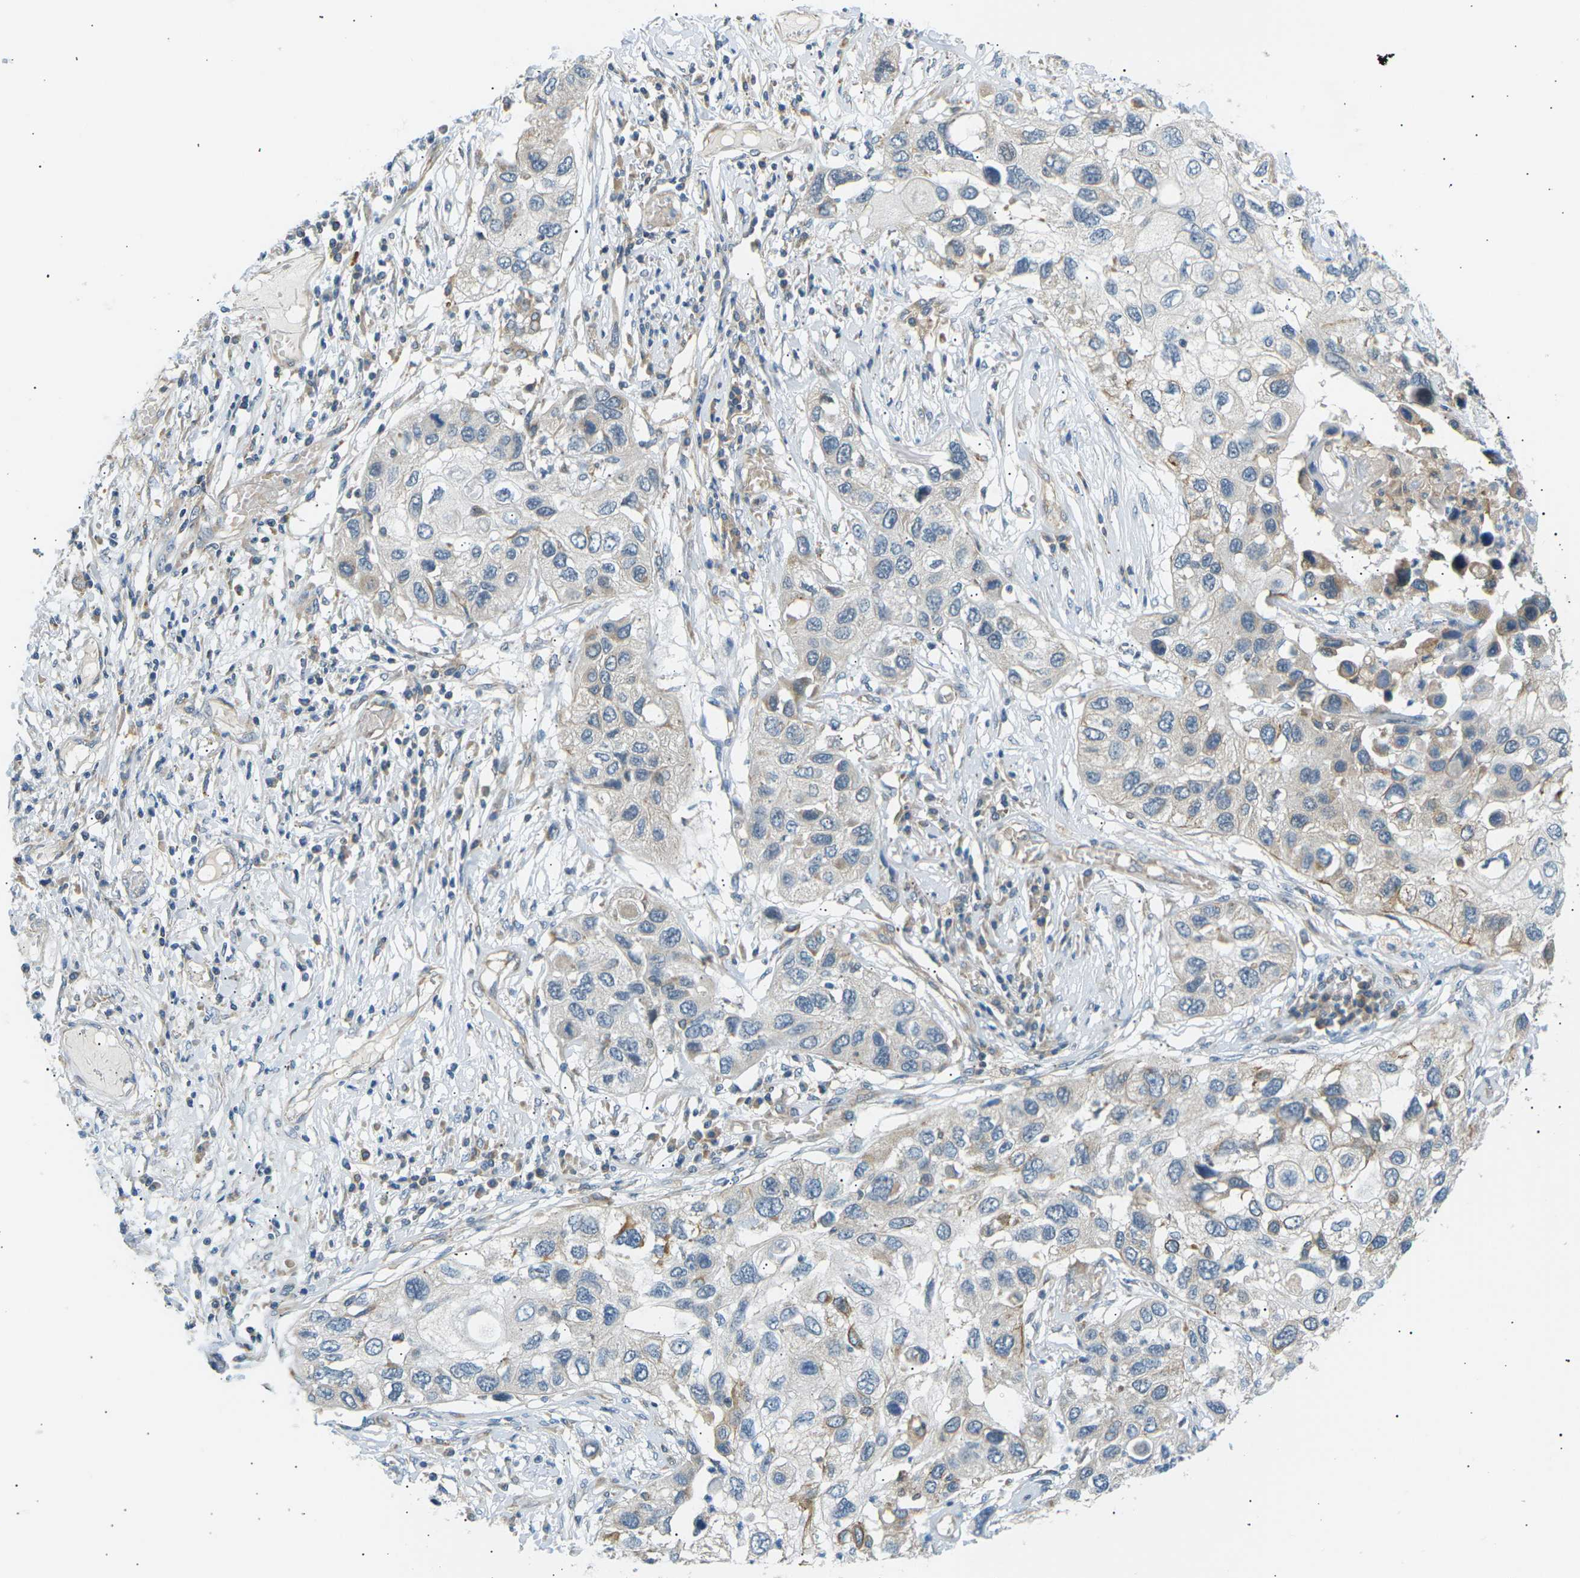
{"staining": {"intensity": "negative", "quantity": "none", "location": "none"}, "tissue": "lung cancer", "cell_type": "Tumor cells", "image_type": "cancer", "snomed": [{"axis": "morphology", "description": "Squamous cell carcinoma, NOS"}, {"axis": "topography", "description": "Lung"}], "caption": "This is an immunohistochemistry image of lung squamous cell carcinoma. There is no expression in tumor cells.", "gene": "TBC1D8", "patient": {"sex": "male", "age": 71}}